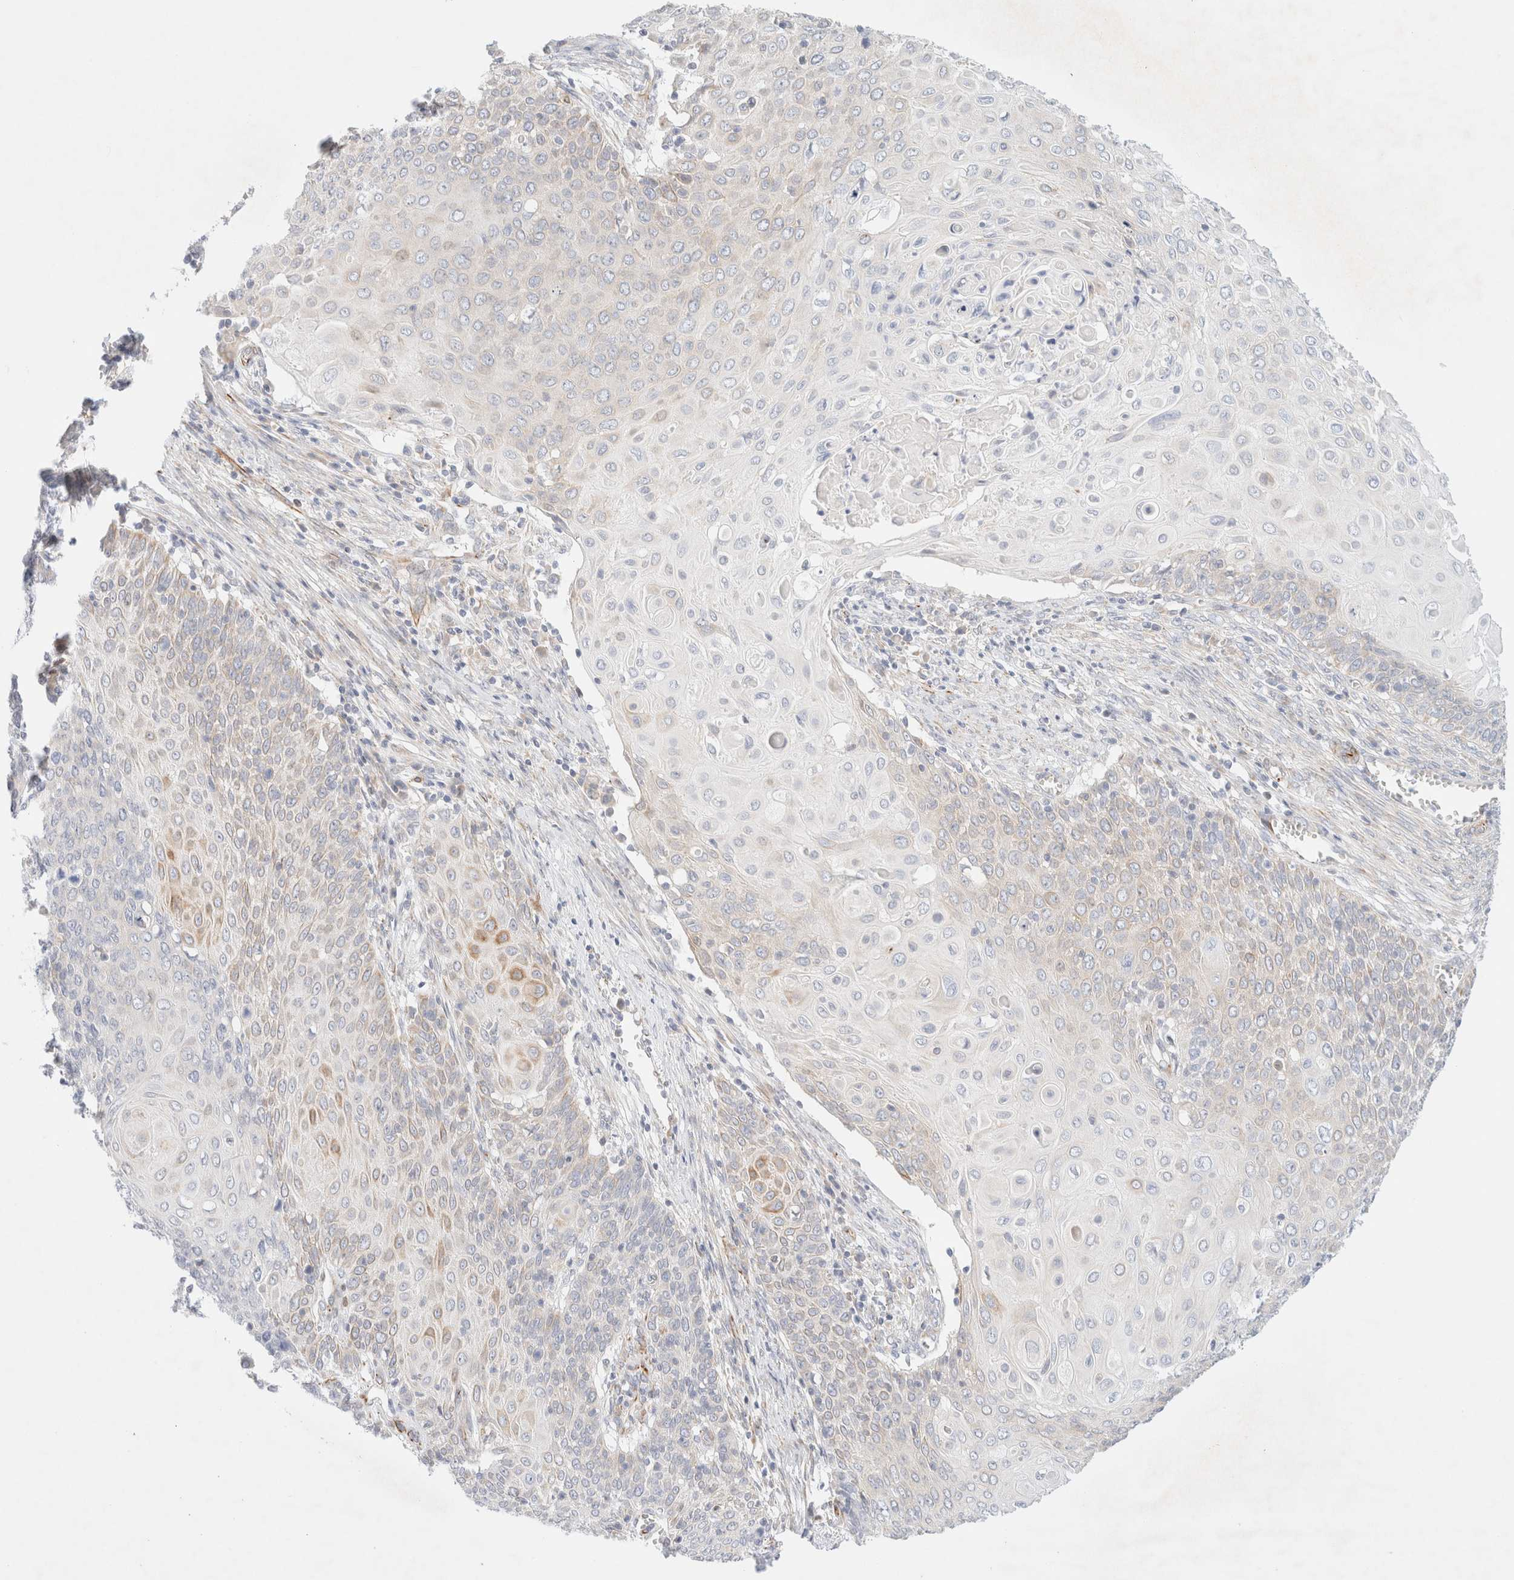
{"staining": {"intensity": "weak", "quantity": "<25%", "location": "cytoplasmic/membranous"}, "tissue": "cervical cancer", "cell_type": "Tumor cells", "image_type": "cancer", "snomed": [{"axis": "morphology", "description": "Squamous cell carcinoma, NOS"}, {"axis": "topography", "description": "Cervix"}], "caption": "Tumor cells show no significant protein staining in cervical squamous cell carcinoma. (Immunohistochemistry, brightfield microscopy, high magnification).", "gene": "SLC25A48", "patient": {"sex": "female", "age": 39}}